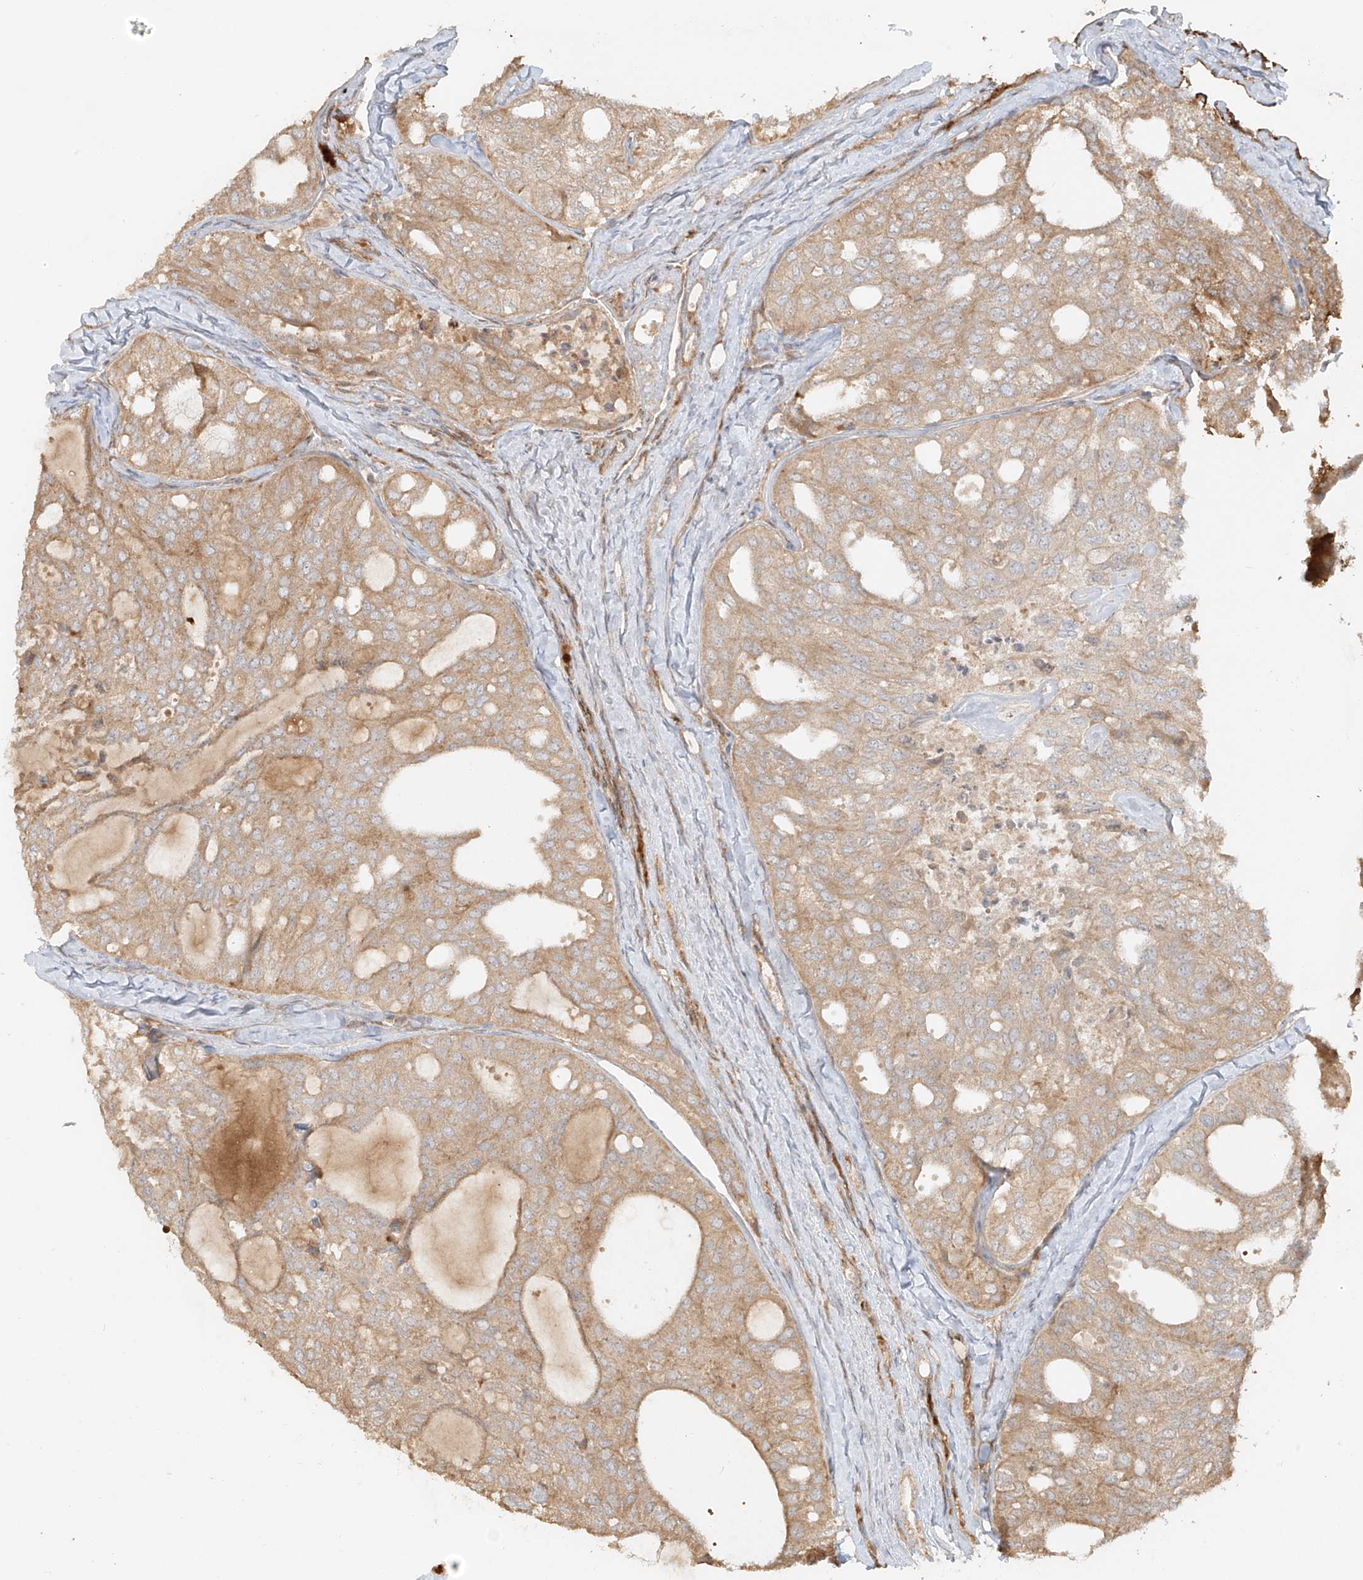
{"staining": {"intensity": "moderate", "quantity": ">75%", "location": "cytoplasmic/membranous"}, "tissue": "thyroid cancer", "cell_type": "Tumor cells", "image_type": "cancer", "snomed": [{"axis": "morphology", "description": "Follicular adenoma carcinoma, NOS"}, {"axis": "topography", "description": "Thyroid gland"}], "caption": "The immunohistochemical stain labels moderate cytoplasmic/membranous expression in tumor cells of thyroid follicular adenoma carcinoma tissue. (DAB (3,3'-diaminobenzidine) = brown stain, brightfield microscopy at high magnification).", "gene": "MIPEP", "patient": {"sex": "male", "age": 75}}